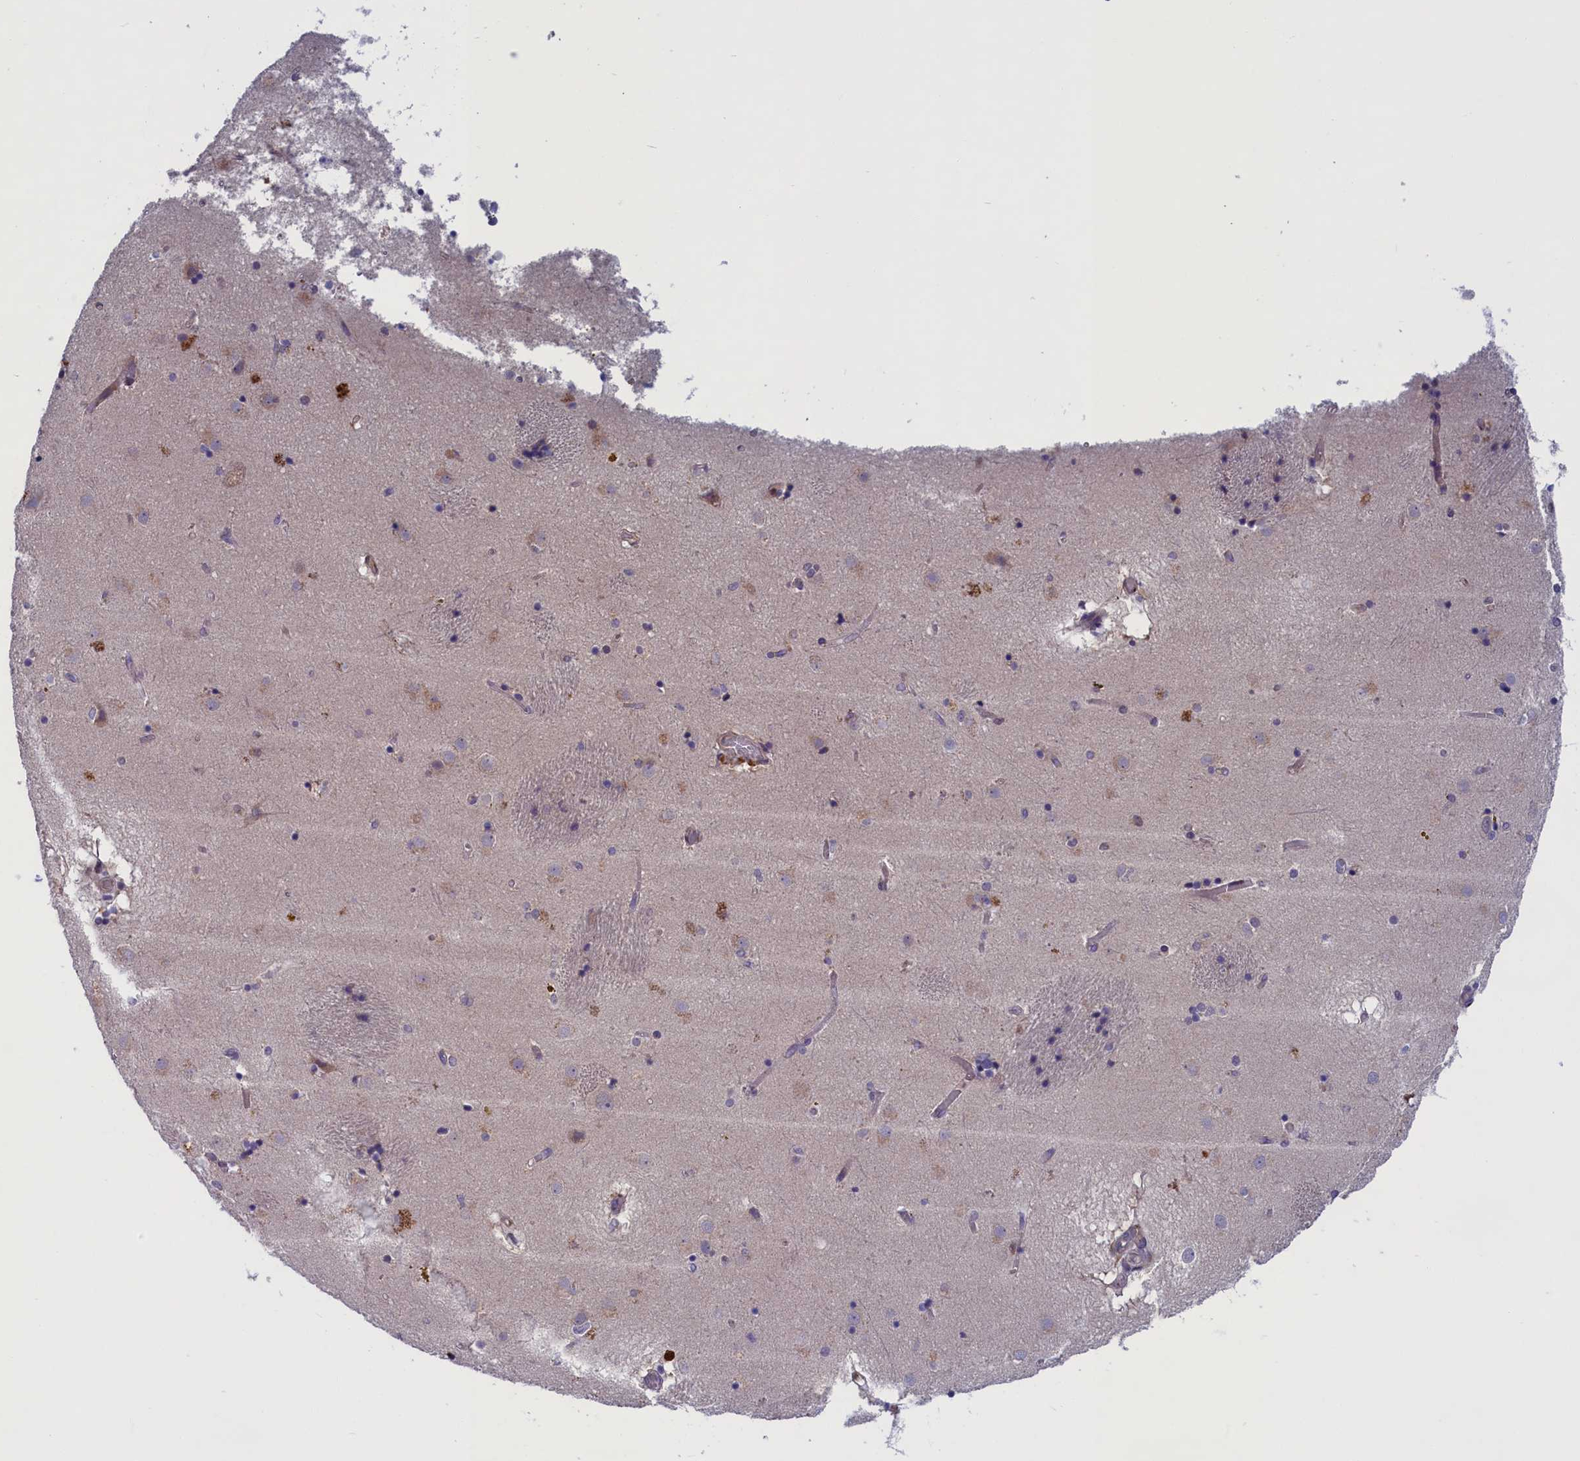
{"staining": {"intensity": "weak", "quantity": "<25%", "location": "cytoplasmic/membranous"}, "tissue": "caudate", "cell_type": "Glial cells", "image_type": "normal", "snomed": [{"axis": "morphology", "description": "Normal tissue, NOS"}, {"axis": "topography", "description": "Lateral ventricle wall"}], "caption": "This is an IHC photomicrograph of unremarkable human caudate. There is no positivity in glial cells.", "gene": "LIG1", "patient": {"sex": "male", "age": 70}}